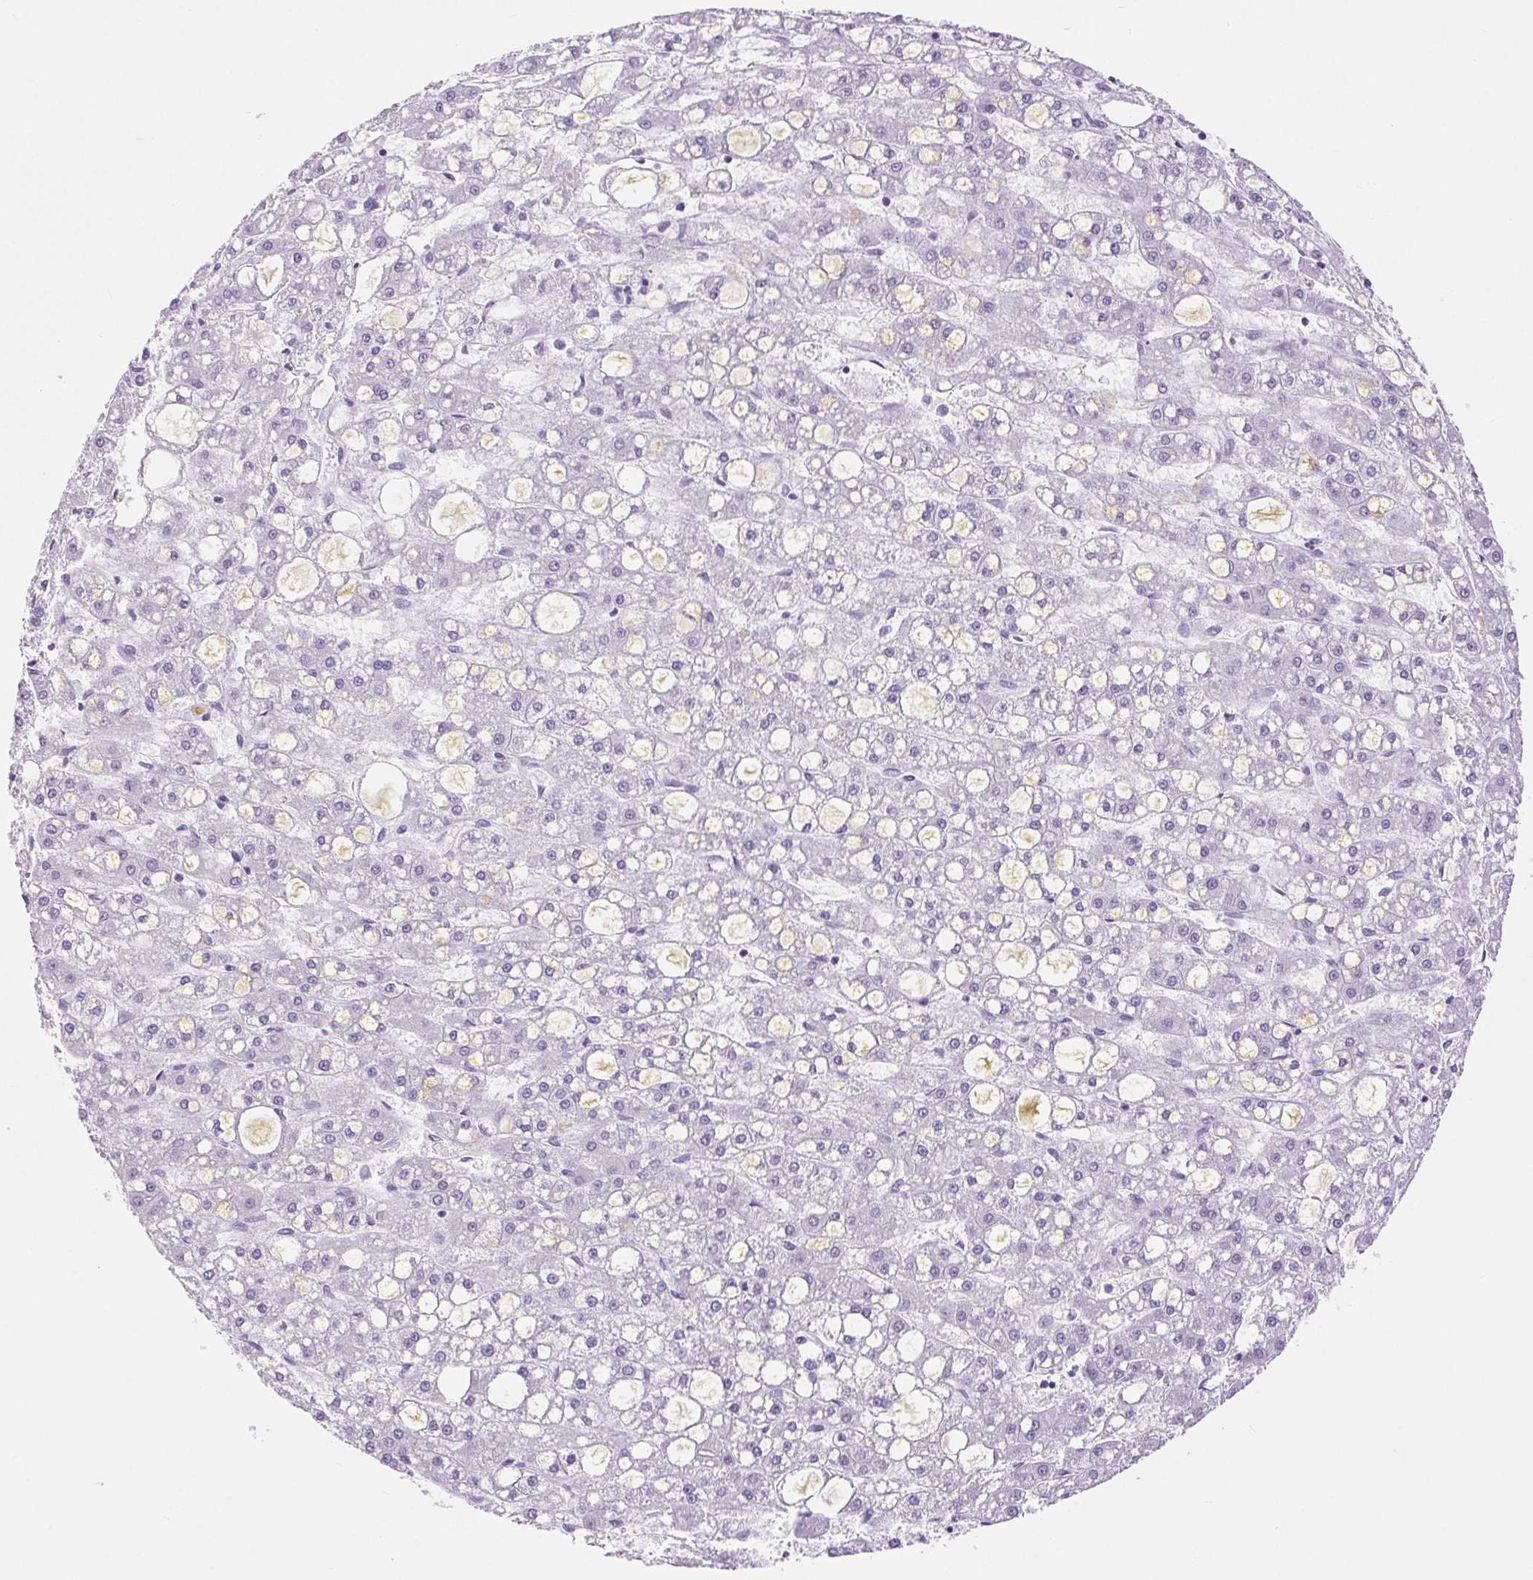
{"staining": {"intensity": "negative", "quantity": "none", "location": "none"}, "tissue": "liver cancer", "cell_type": "Tumor cells", "image_type": "cancer", "snomed": [{"axis": "morphology", "description": "Carcinoma, Hepatocellular, NOS"}, {"axis": "topography", "description": "Liver"}], "caption": "This is an immunohistochemistry (IHC) image of hepatocellular carcinoma (liver). There is no expression in tumor cells.", "gene": "SERPINB3", "patient": {"sex": "male", "age": 67}}